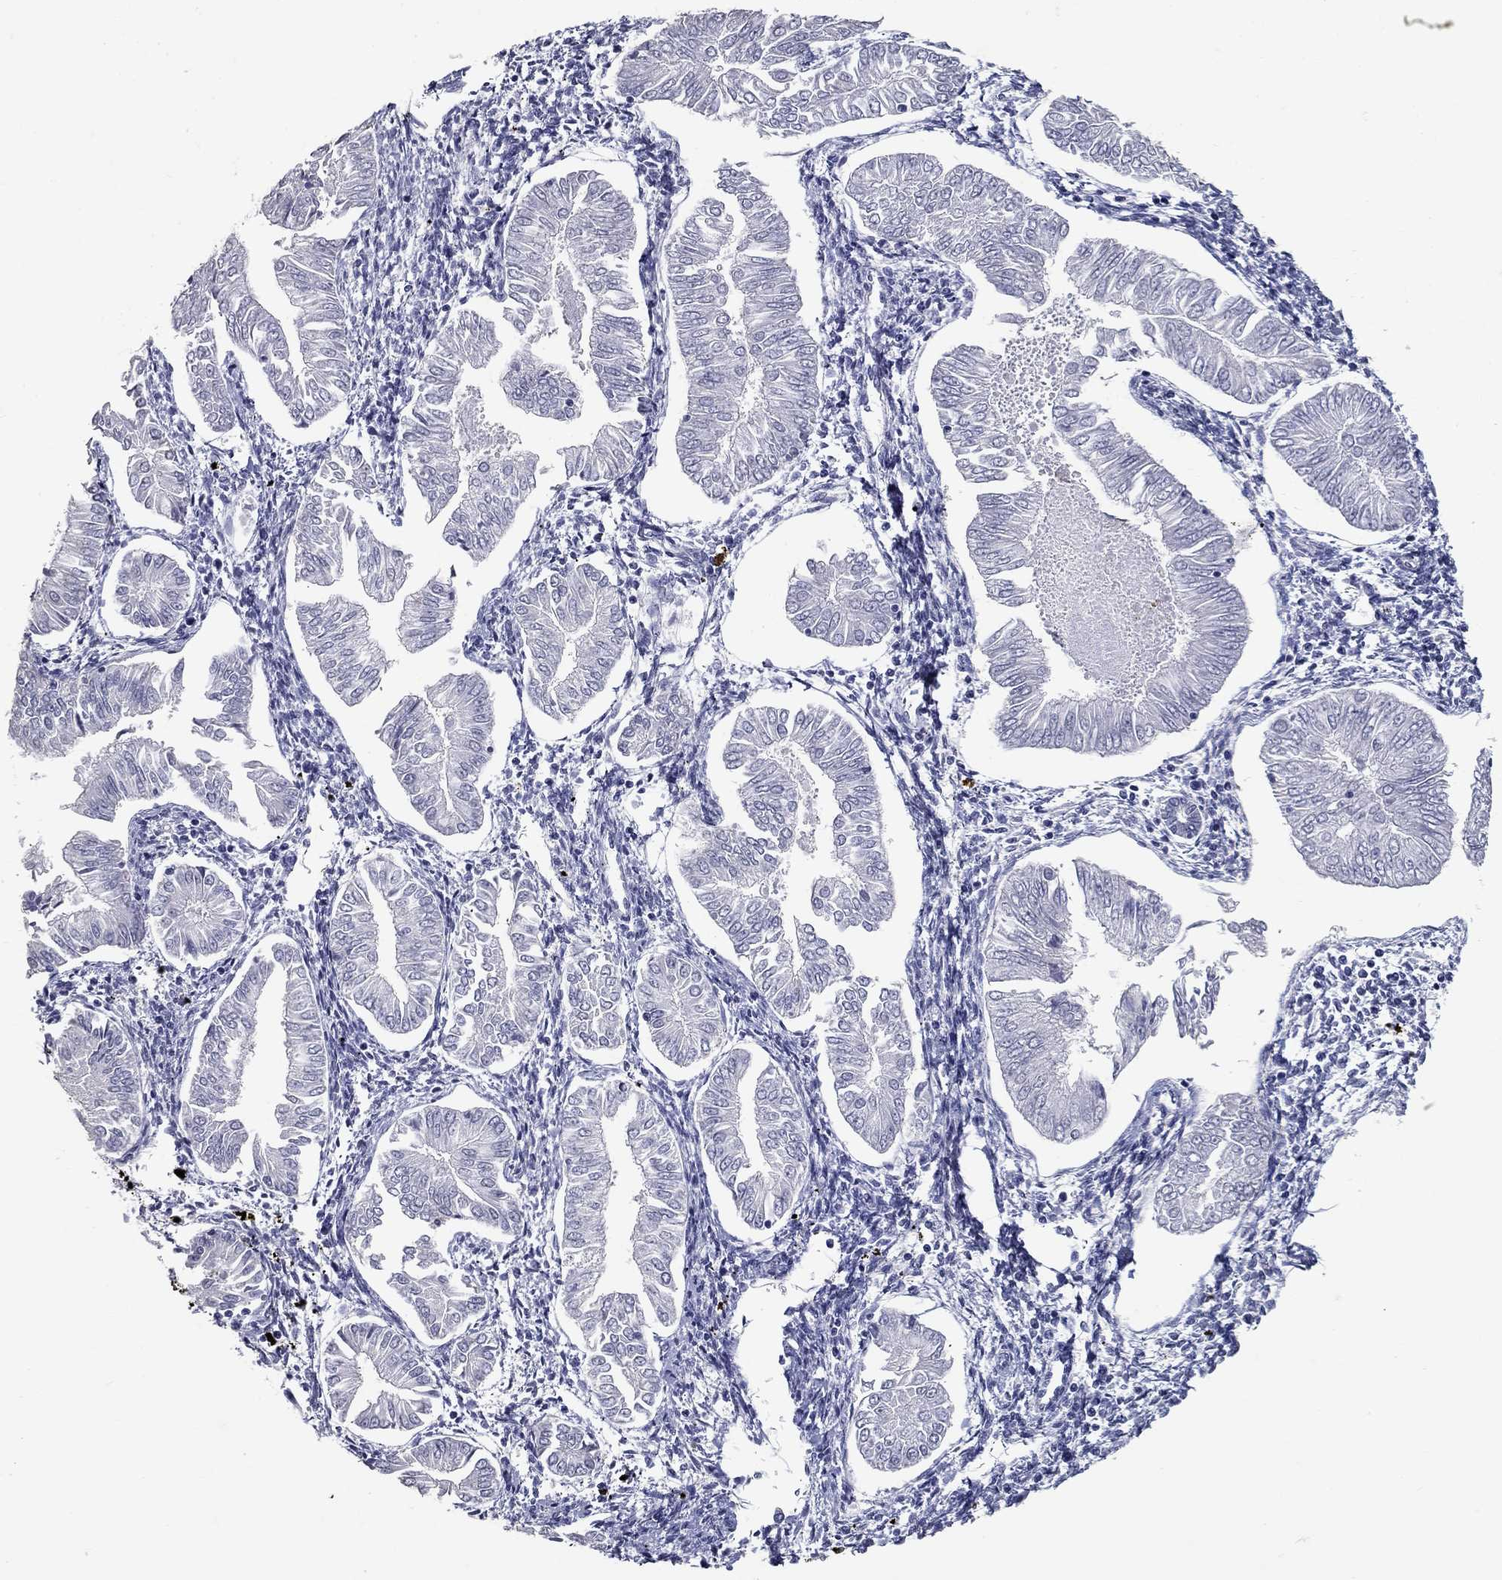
{"staining": {"intensity": "negative", "quantity": "none", "location": "none"}, "tissue": "endometrial cancer", "cell_type": "Tumor cells", "image_type": "cancer", "snomed": [{"axis": "morphology", "description": "Adenocarcinoma, NOS"}, {"axis": "topography", "description": "Endometrium"}], "caption": "Image shows no significant protein staining in tumor cells of endometrial cancer.", "gene": "POMC", "patient": {"sex": "female", "age": 53}}